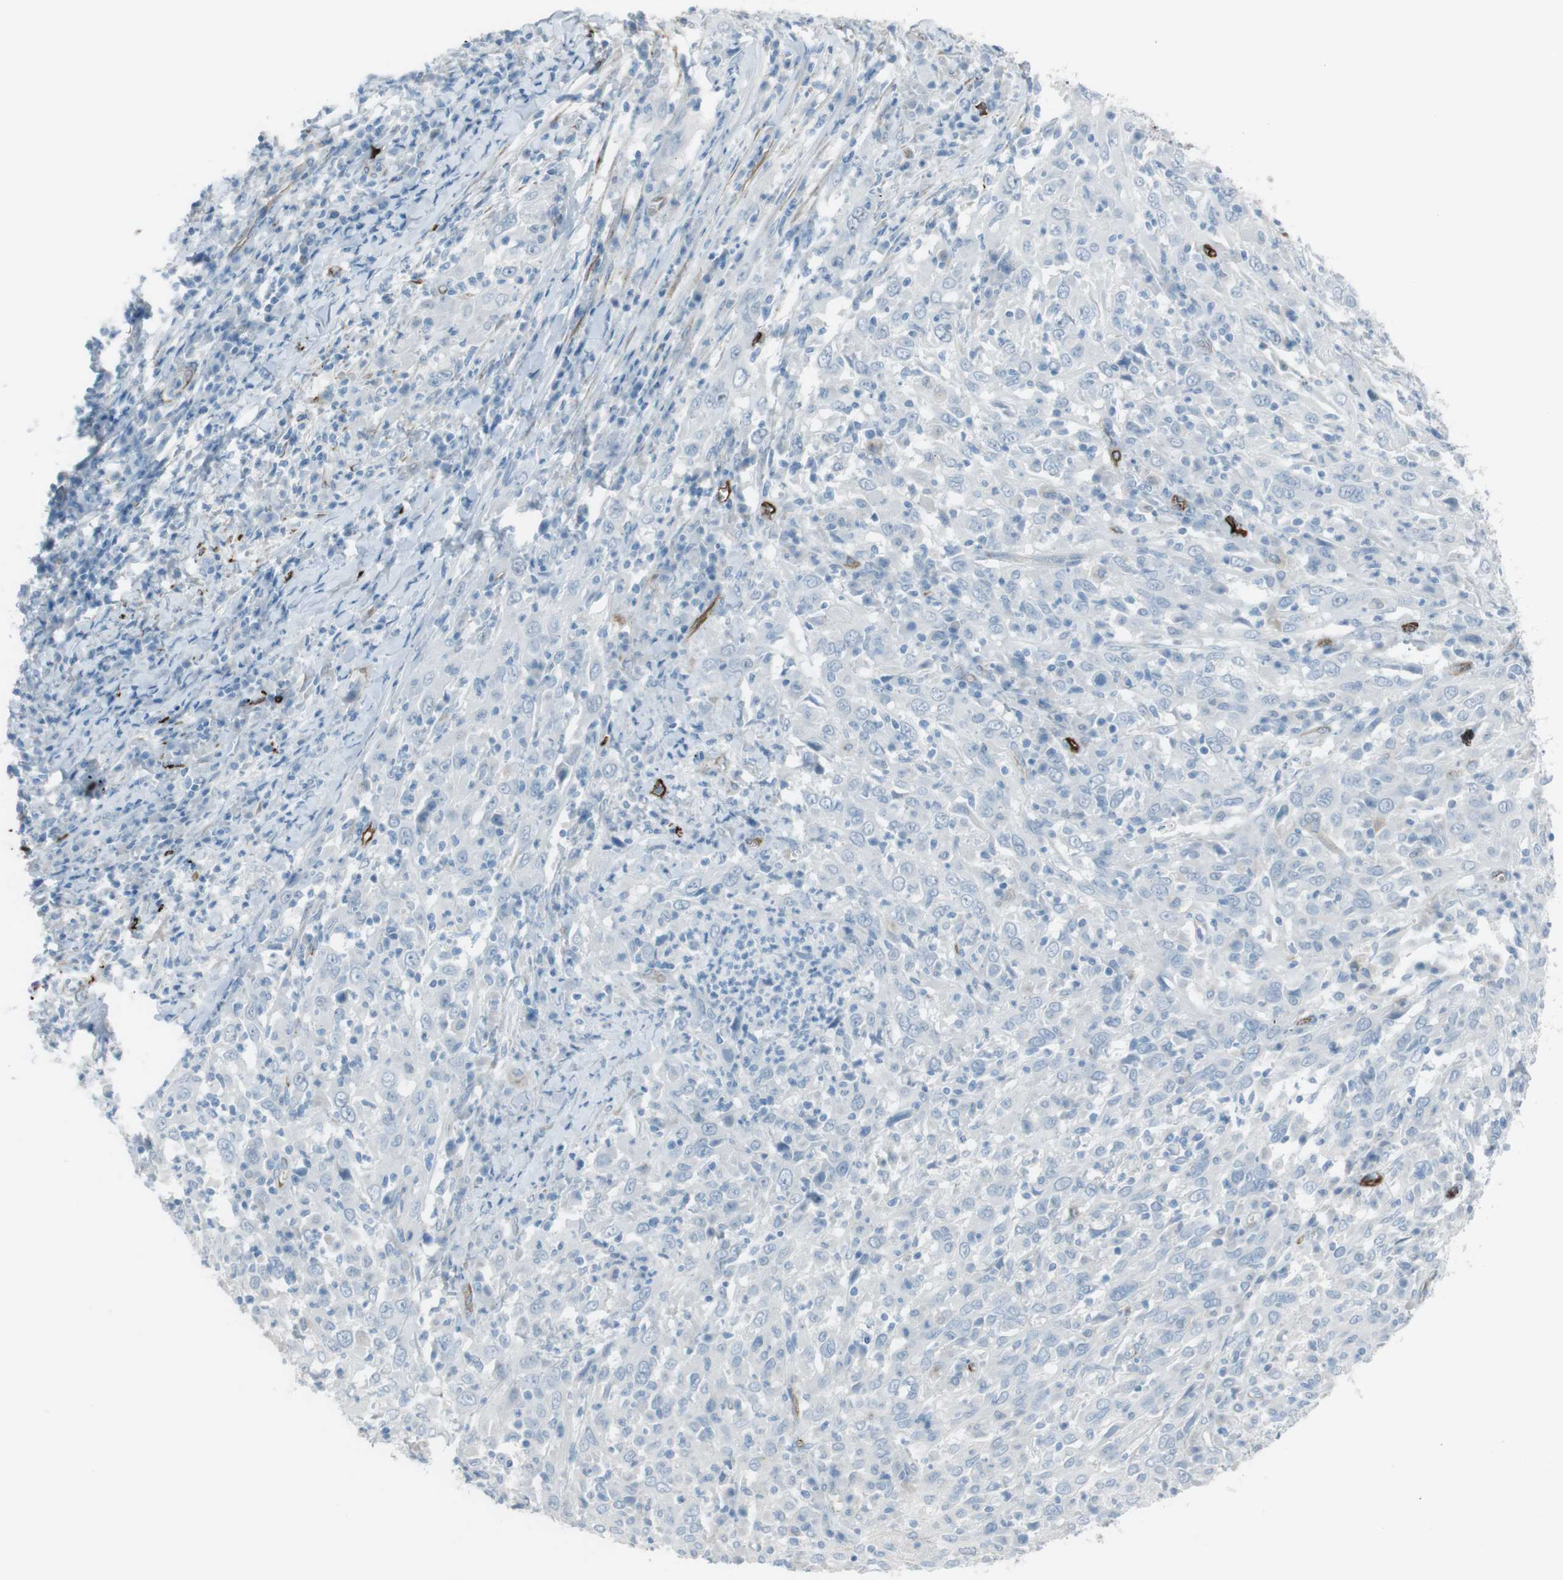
{"staining": {"intensity": "negative", "quantity": "none", "location": "none"}, "tissue": "cervical cancer", "cell_type": "Tumor cells", "image_type": "cancer", "snomed": [{"axis": "morphology", "description": "Squamous cell carcinoma, NOS"}, {"axis": "topography", "description": "Cervix"}], "caption": "DAB immunohistochemical staining of cervical squamous cell carcinoma displays no significant expression in tumor cells.", "gene": "TUBB2A", "patient": {"sex": "female", "age": 46}}